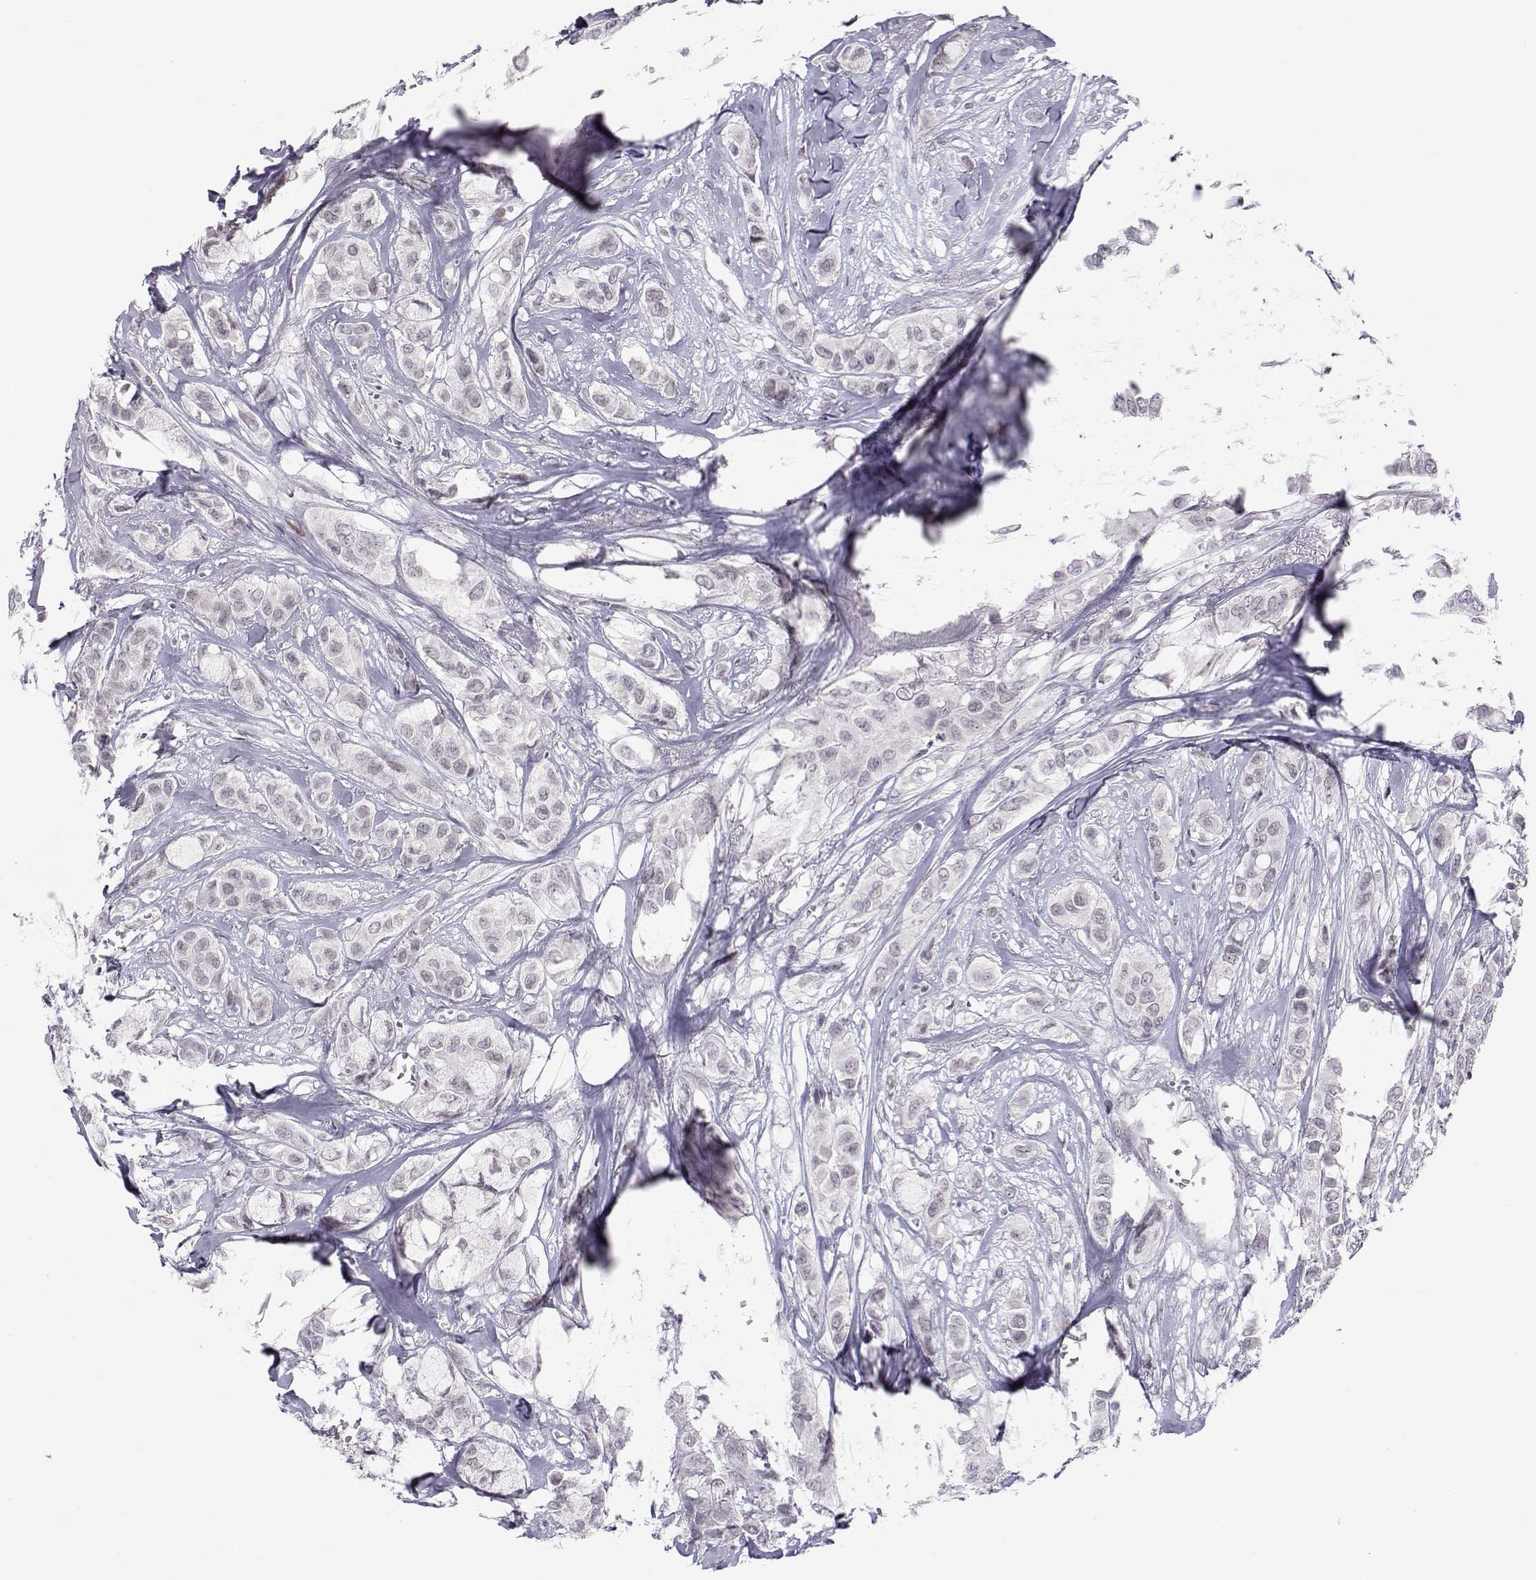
{"staining": {"intensity": "negative", "quantity": "none", "location": "none"}, "tissue": "breast cancer", "cell_type": "Tumor cells", "image_type": "cancer", "snomed": [{"axis": "morphology", "description": "Duct carcinoma"}, {"axis": "topography", "description": "Breast"}], "caption": "Tumor cells are negative for protein expression in human infiltrating ductal carcinoma (breast).", "gene": "SIX6", "patient": {"sex": "female", "age": 85}}